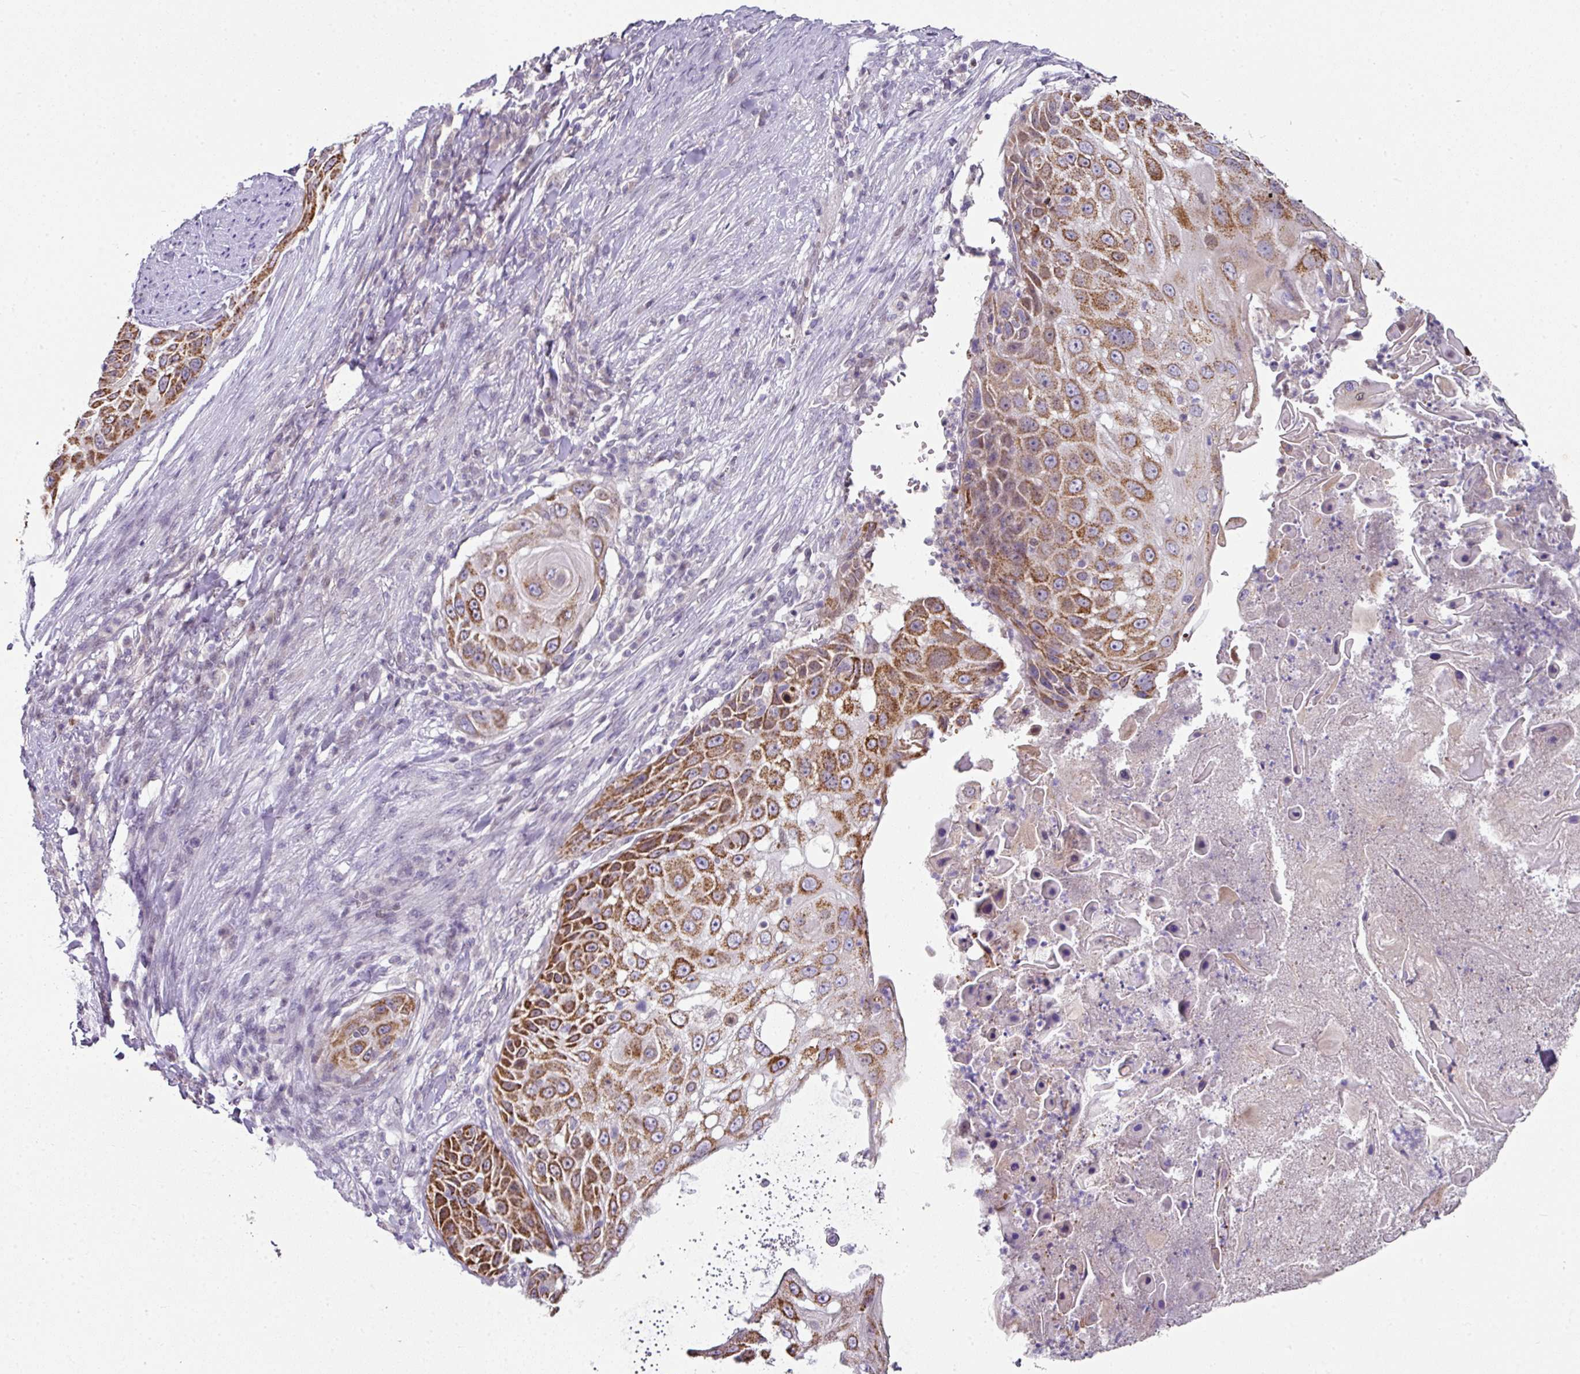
{"staining": {"intensity": "strong", "quantity": ">75%", "location": "cytoplasmic/membranous"}, "tissue": "skin cancer", "cell_type": "Tumor cells", "image_type": "cancer", "snomed": [{"axis": "morphology", "description": "Squamous cell carcinoma, NOS"}, {"axis": "topography", "description": "Skin"}], "caption": "The immunohistochemical stain highlights strong cytoplasmic/membranous expression in tumor cells of skin squamous cell carcinoma tissue.", "gene": "ANKRD18A", "patient": {"sex": "female", "age": 44}}